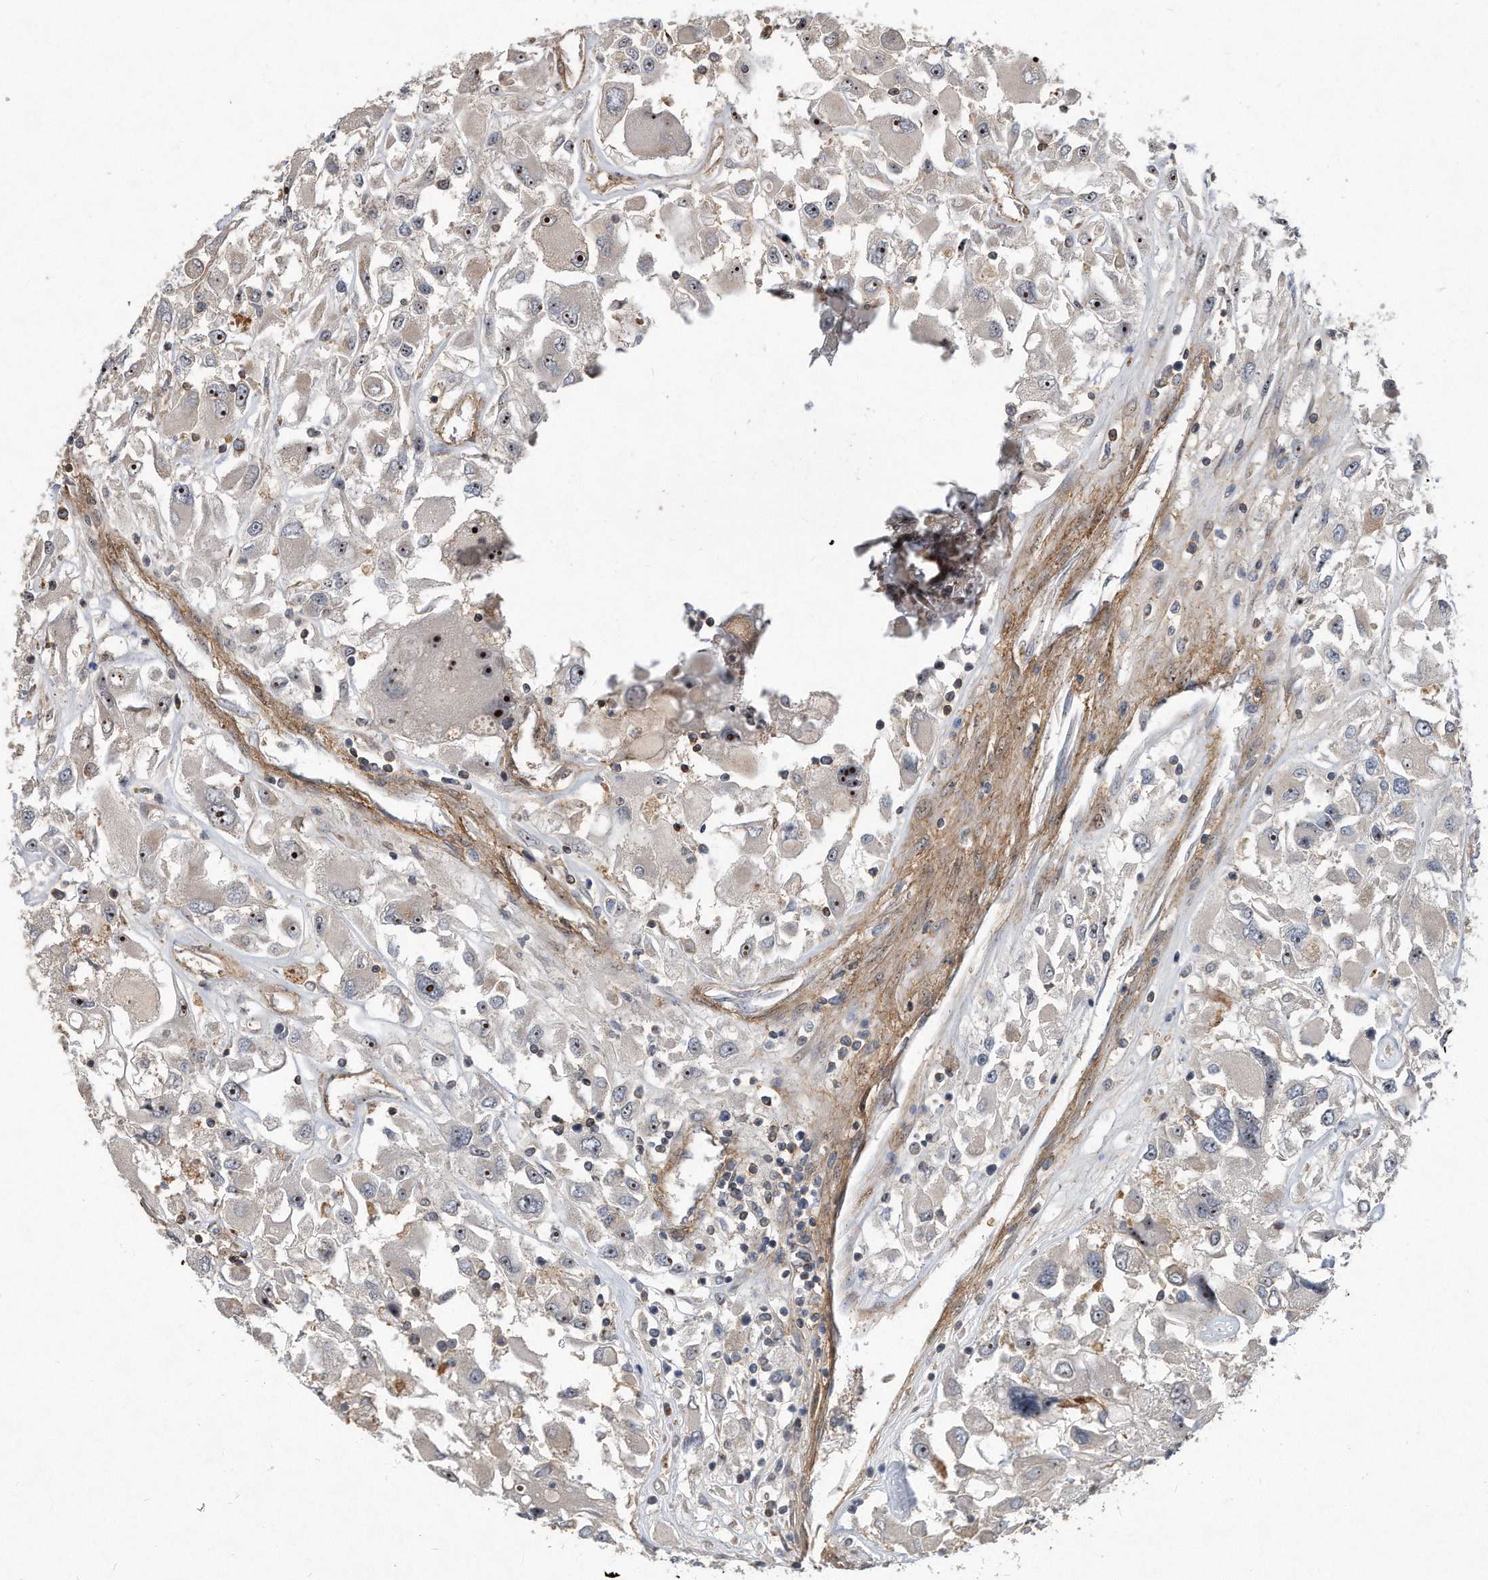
{"staining": {"intensity": "moderate", "quantity": ">75%", "location": "nuclear"}, "tissue": "renal cancer", "cell_type": "Tumor cells", "image_type": "cancer", "snomed": [{"axis": "morphology", "description": "Adenocarcinoma, NOS"}, {"axis": "topography", "description": "Kidney"}], "caption": "Renal cancer stained for a protein (brown) displays moderate nuclear positive staining in about >75% of tumor cells.", "gene": "PGBD2", "patient": {"sex": "female", "age": 52}}